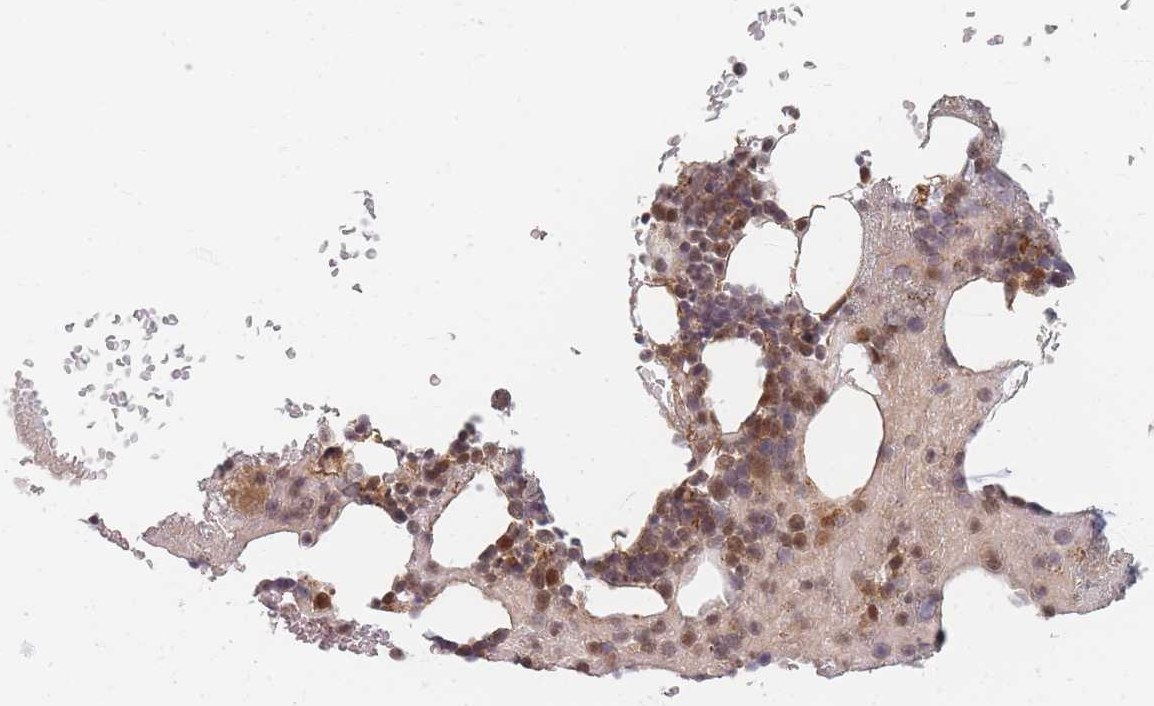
{"staining": {"intensity": "moderate", "quantity": "25%-75%", "location": "cytoplasmic/membranous,nuclear"}, "tissue": "bone marrow", "cell_type": "Hematopoietic cells", "image_type": "normal", "snomed": [{"axis": "morphology", "description": "Normal tissue, NOS"}, {"axis": "topography", "description": "Bone marrow"}], "caption": "Human bone marrow stained with a brown dye exhibits moderate cytoplasmic/membranous,nuclear positive expression in approximately 25%-75% of hematopoietic cells.", "gene": "RADX", "patient": {"sex": "male", "age": 26}}